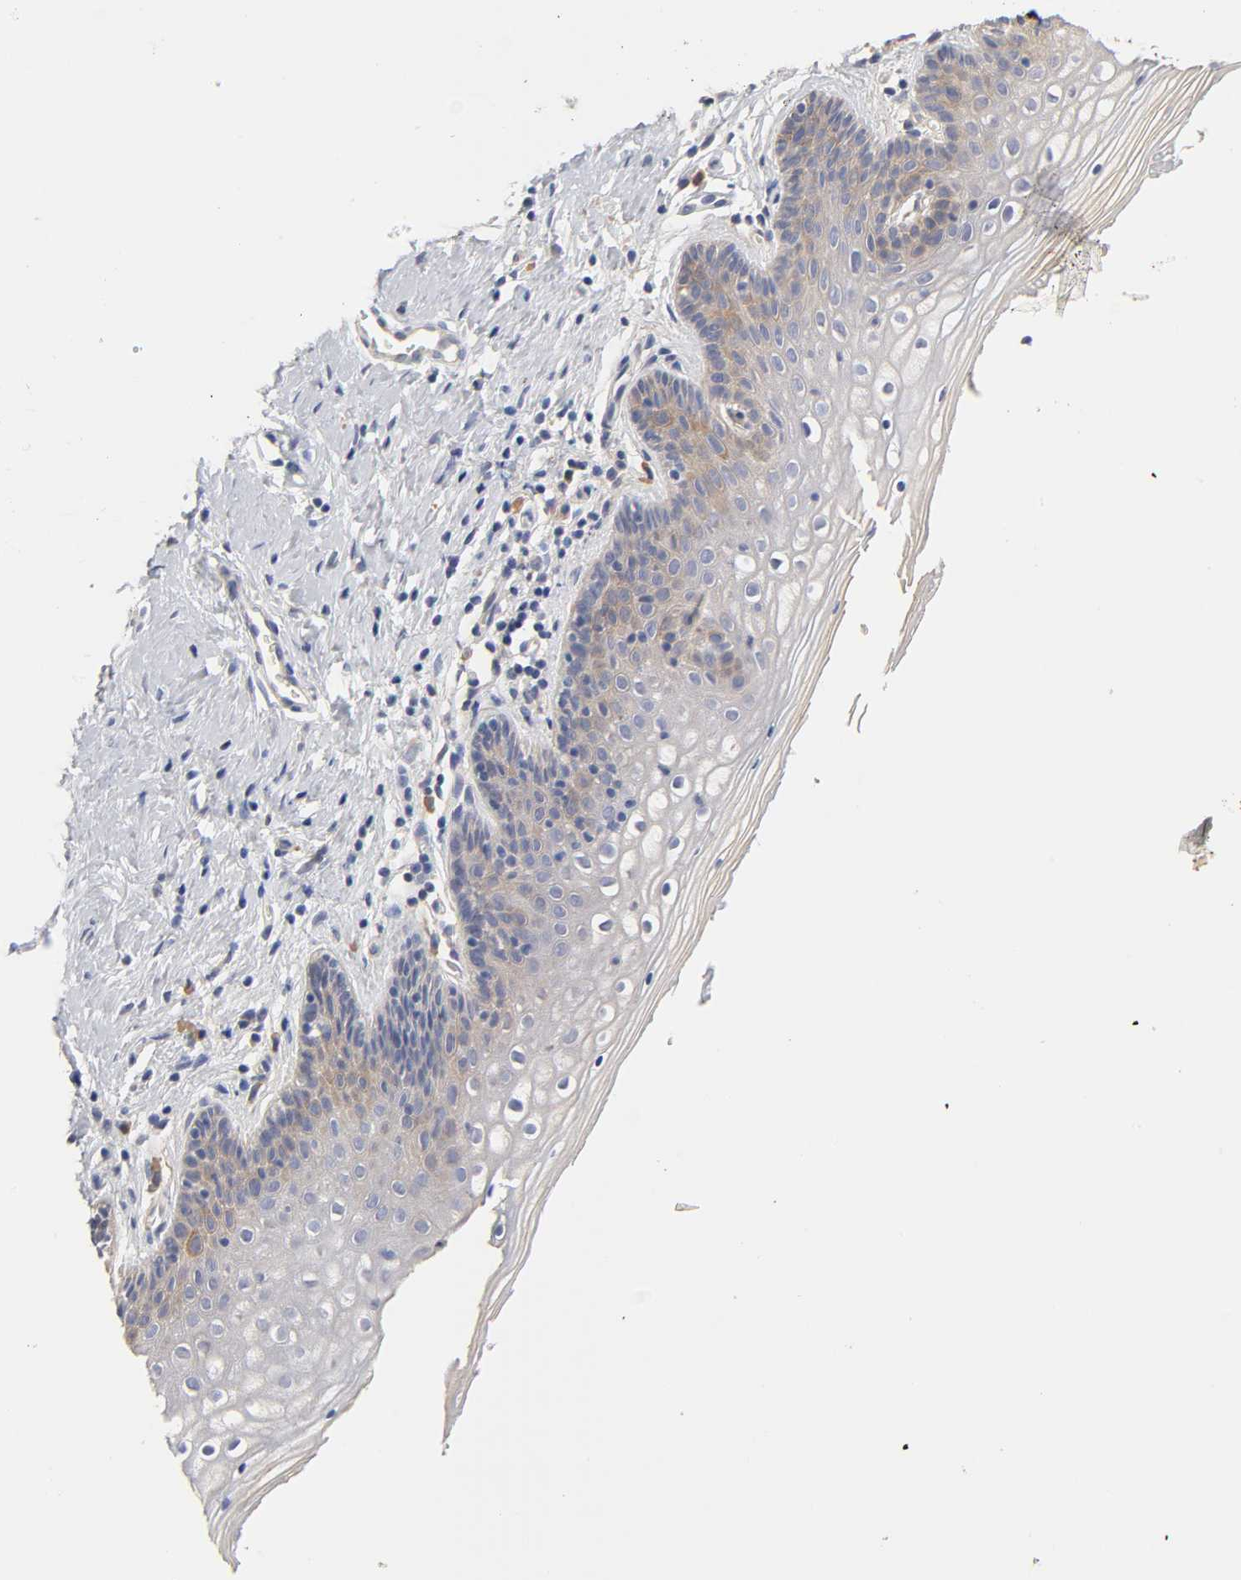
{"staining": {"intensity": "negative", "quantity": "none", "location": "none"}, "tissue": "vagina", "cell_type": "Squamous epithelial cells", "image_type": "normal", "snomed": [{"axis": "morphology", "description": "Normal tissue, NOS"}, {"axis": "topography", "description": "Vagina"}], "caption": "IHC histopathology image of benign vagina: vagina stained with DAB (3,3'-diaminobenzidine) demonstrates no significant protein positivity in squamous epithelial cells.", "gene": "LAMB1", "patient": {"sex": "female", "age": 46}}